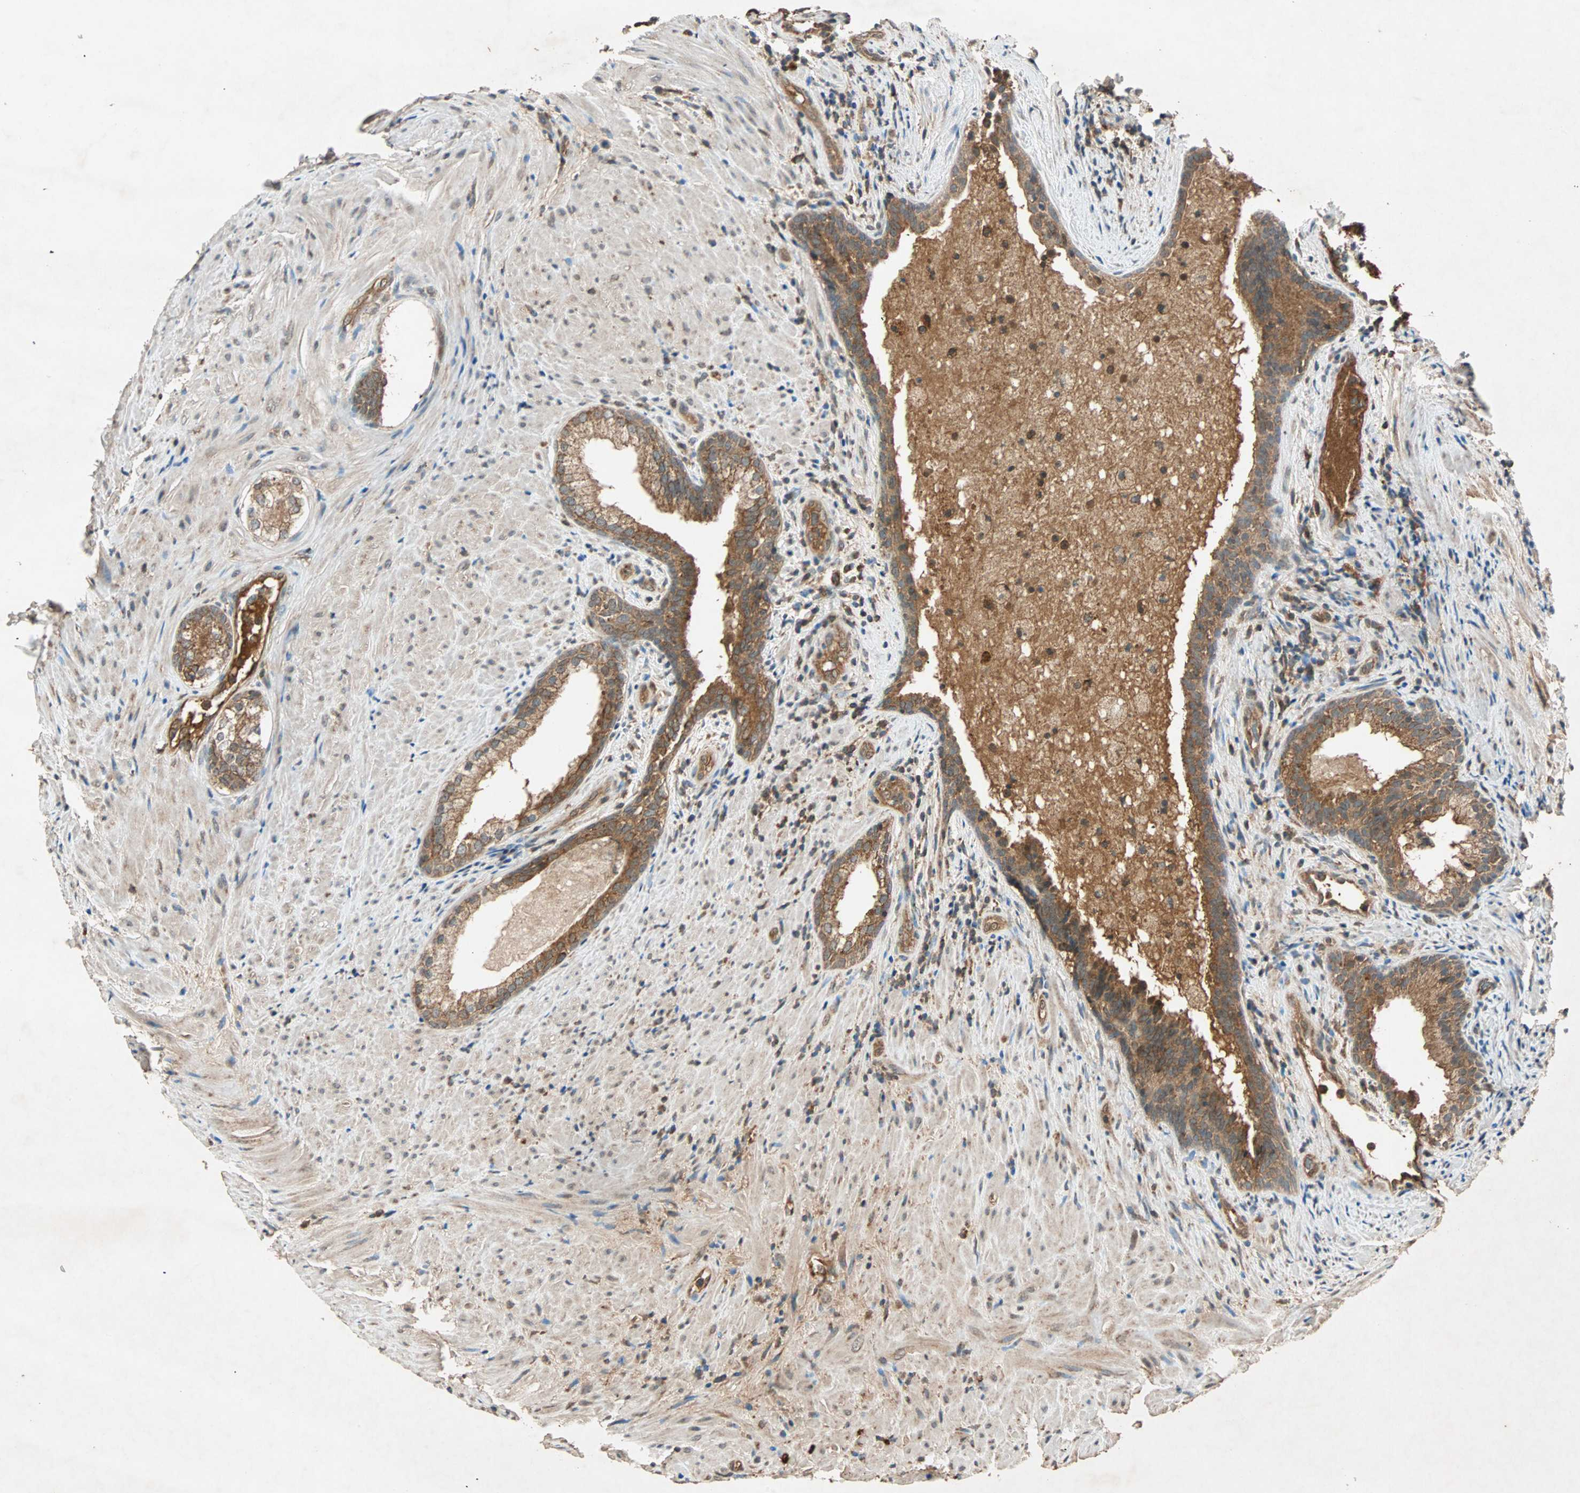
{"staining": {"intensity": "strong", "quantity": ">75%", "location": "cytoplasmic/membranous"}, "tissue": "prostate", "cell_type": "Glandular cells", "image_type": "normal", "snomed": [{"axis": "morphology", "description": "Normal tissue, NOS"}, {"axis": "topography", "description": "Prostate"}], "caption": "IHC staining of unremarkable prostate, which shows high levels of strong cytoplasmic/membranous staining in approximately >75% of glandular cells indicating strong cytoplasmic/membranous protein expression. The staining was performed using DAB (3,3'-diaminobenzidine) (brown) for protein detection and nuclei were counterstained in hematoxylin (blue).", "gene": "MAPK1", "patient": {"sex": "male", "age": 76}}